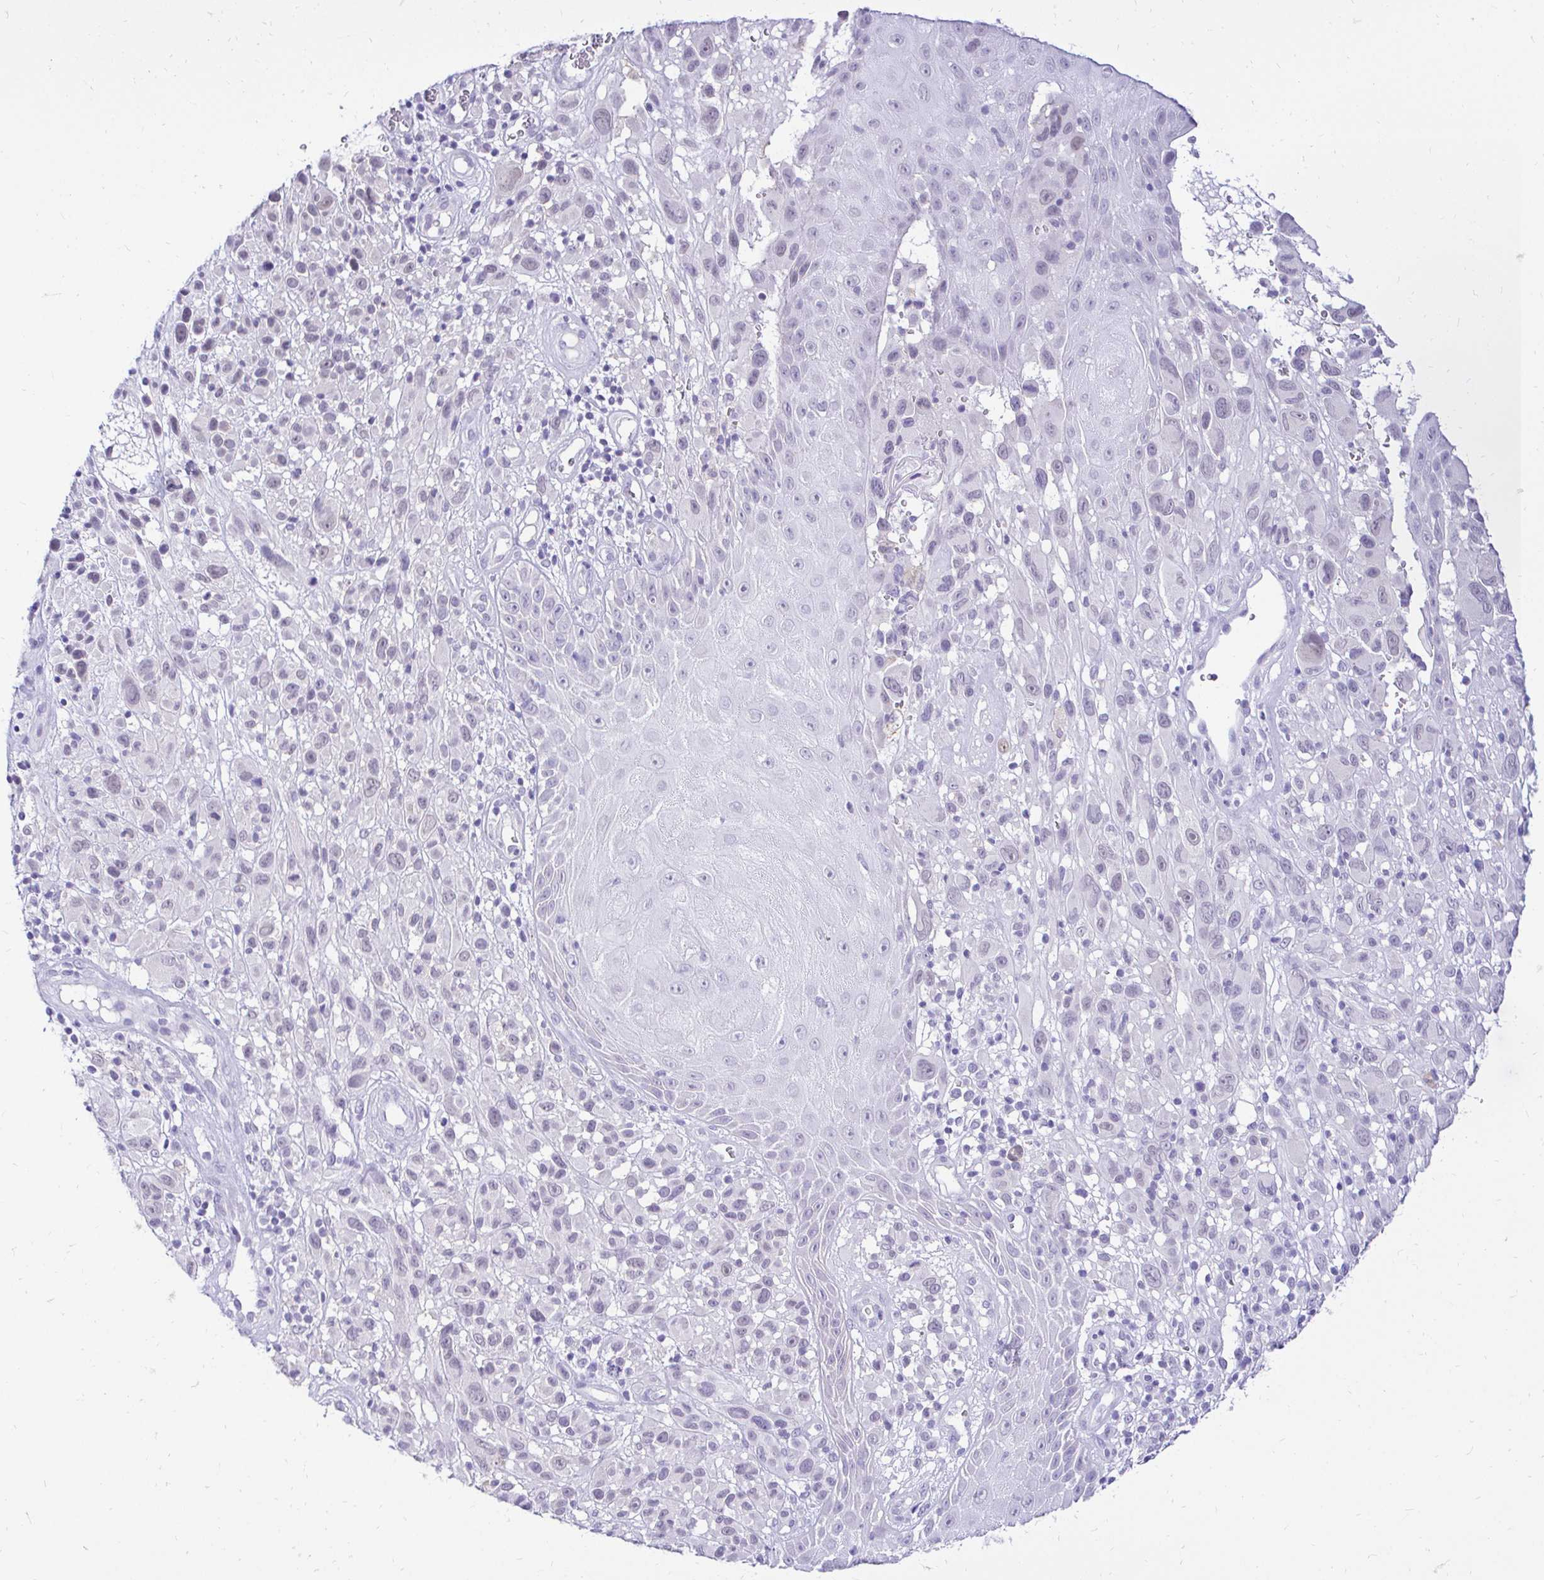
{"staining": {"intensity": "negative", "quantity": "none", "location": "none"}, "tissue": "melanoma", "cell_type": "Tumor cells", "image_type": "cancer", "snomed": [{"axis": "morphology", "description": "Malignant melanoma, NOS"}, {"axis": "topography", "description": "Skin"}], "caption": "Malignant melanoma was stained to show a protein in brown. There is no significant positivity in tumor cells.", "gene": "FATE1", "patient": {"sex": "male", "age": 68}}